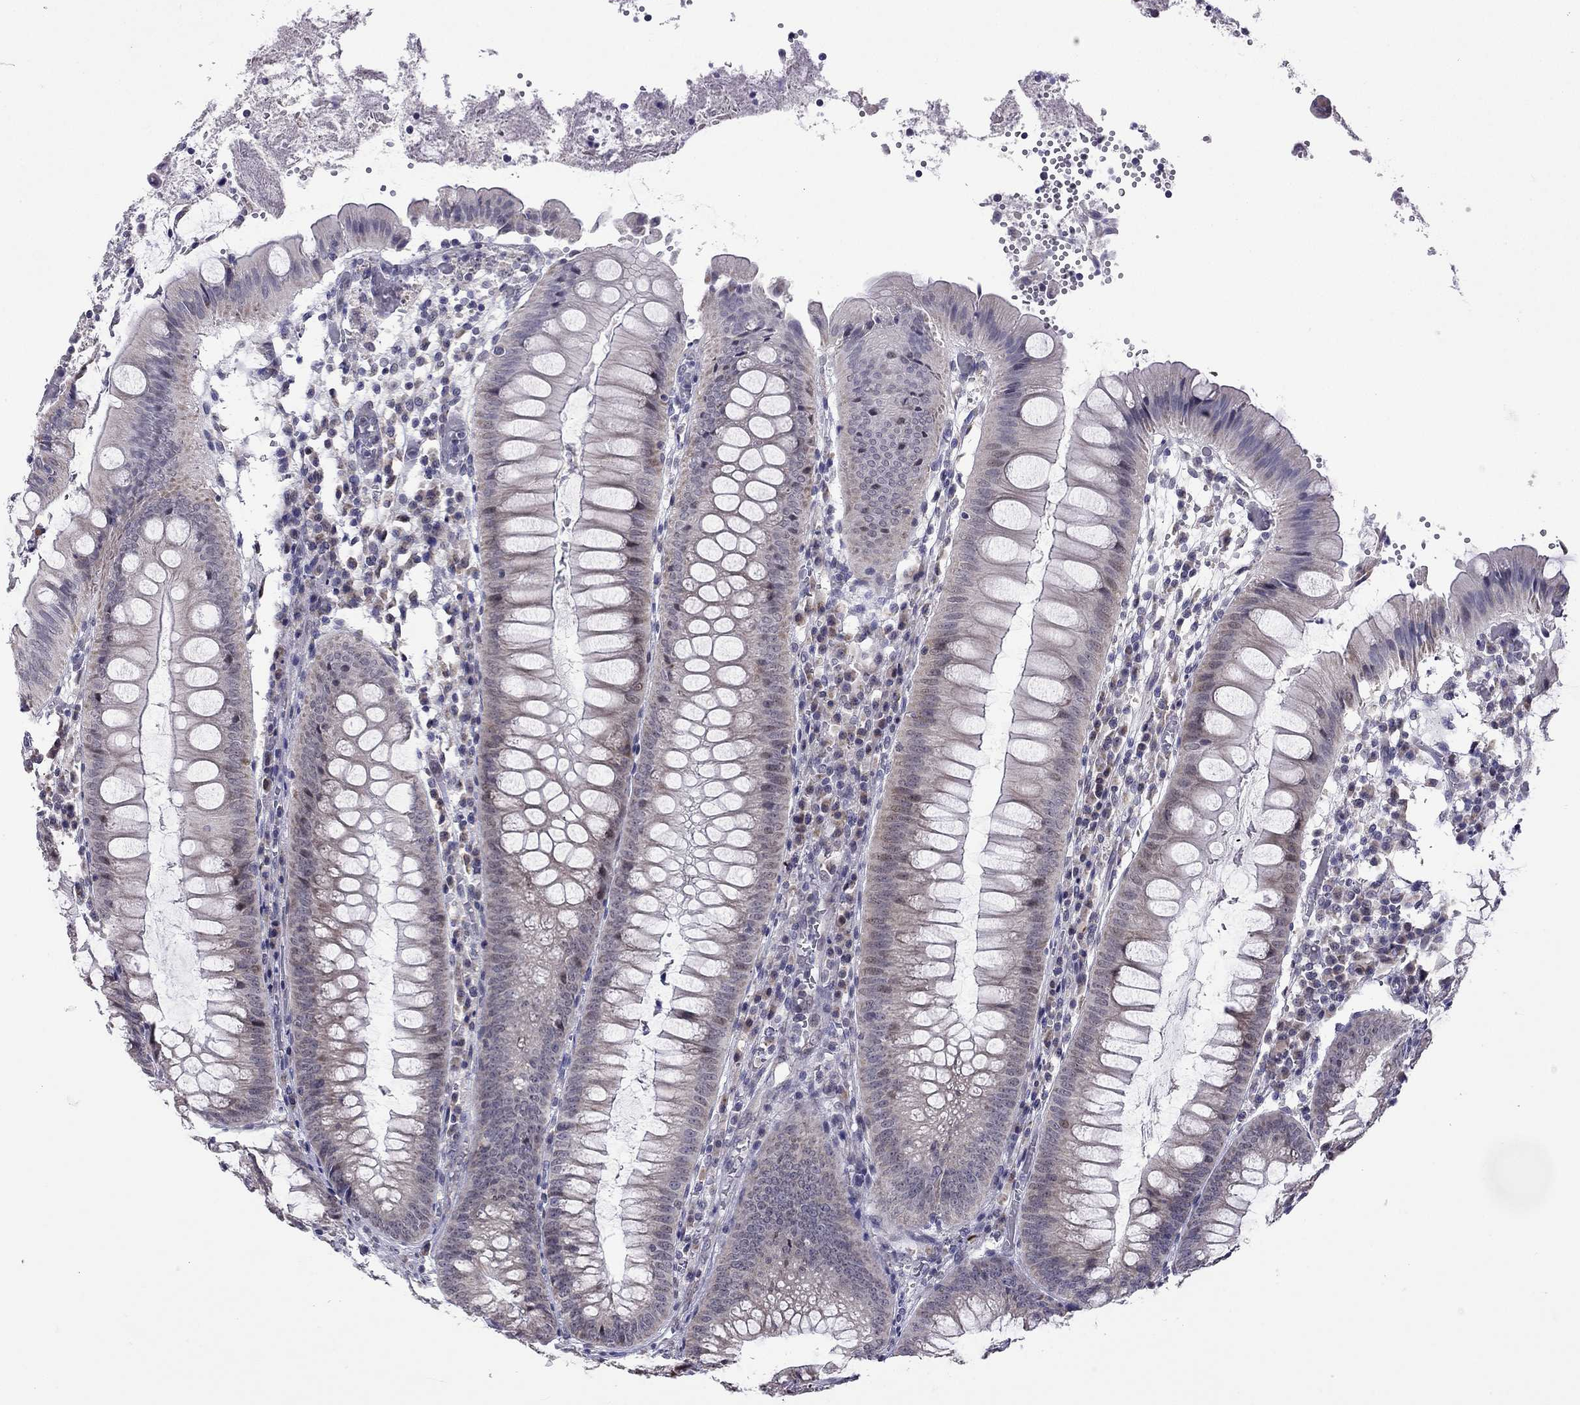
{"staining": {"intensity": "weak", "quantity": "<25%", "location": "nuclear"}, "tissue": "appendix", "cell_type": "Glandular cells", "image_type": "normal", "snomed": [{"axis": "morphology", "description": "Normal tissue, NOS"}, {"axis": "morphology", "description": "Inflammation, NOS"}, {"axis": "topography", "description": "Appendix"}], "caption": "The immunohistochemistry (IHC) photomicrograph has no significant expression in glandular cells of appendix.", "gene": "HES5", "patient": {"sex": "male", "age": 16}}